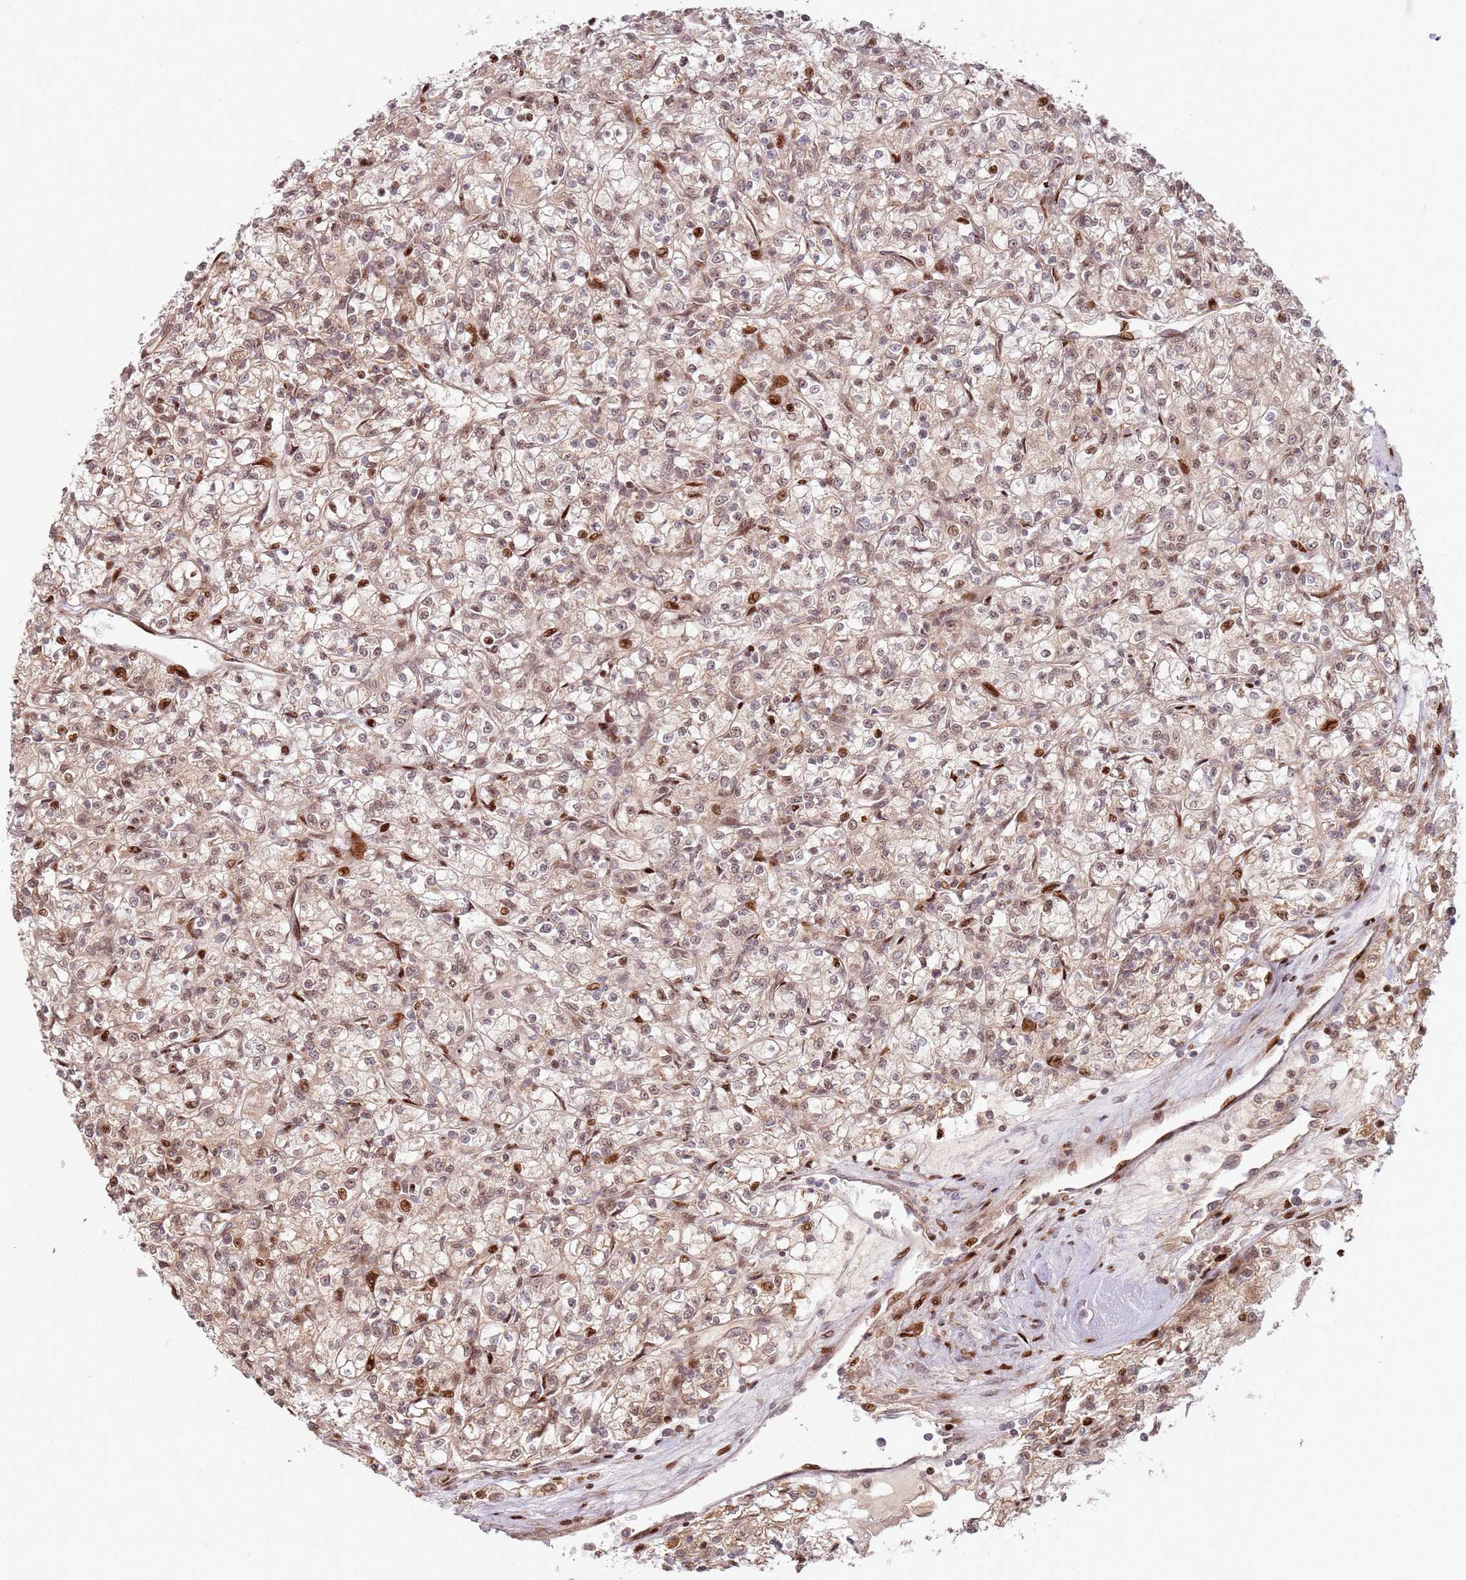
{"staining": {"intensity": "moderate", "quantity": "25%-75%", "location": "nuclear"}, "tissue": "renal cancer", "cell_type": "Tumor cells", "image_type": "cancer", "snomed": [{"axis": "morphology", "description": "Adenocarcinoma, NOS"}, {"axis": "topography", "description": "Kidney"}], "caption": "Protein expression analysis of human renal cancer reveals moderate nuclear expression in about 25%-75% of tumor cells.", "gene": "TMEM233", "patient": {"sex": "female", "age": 59}}